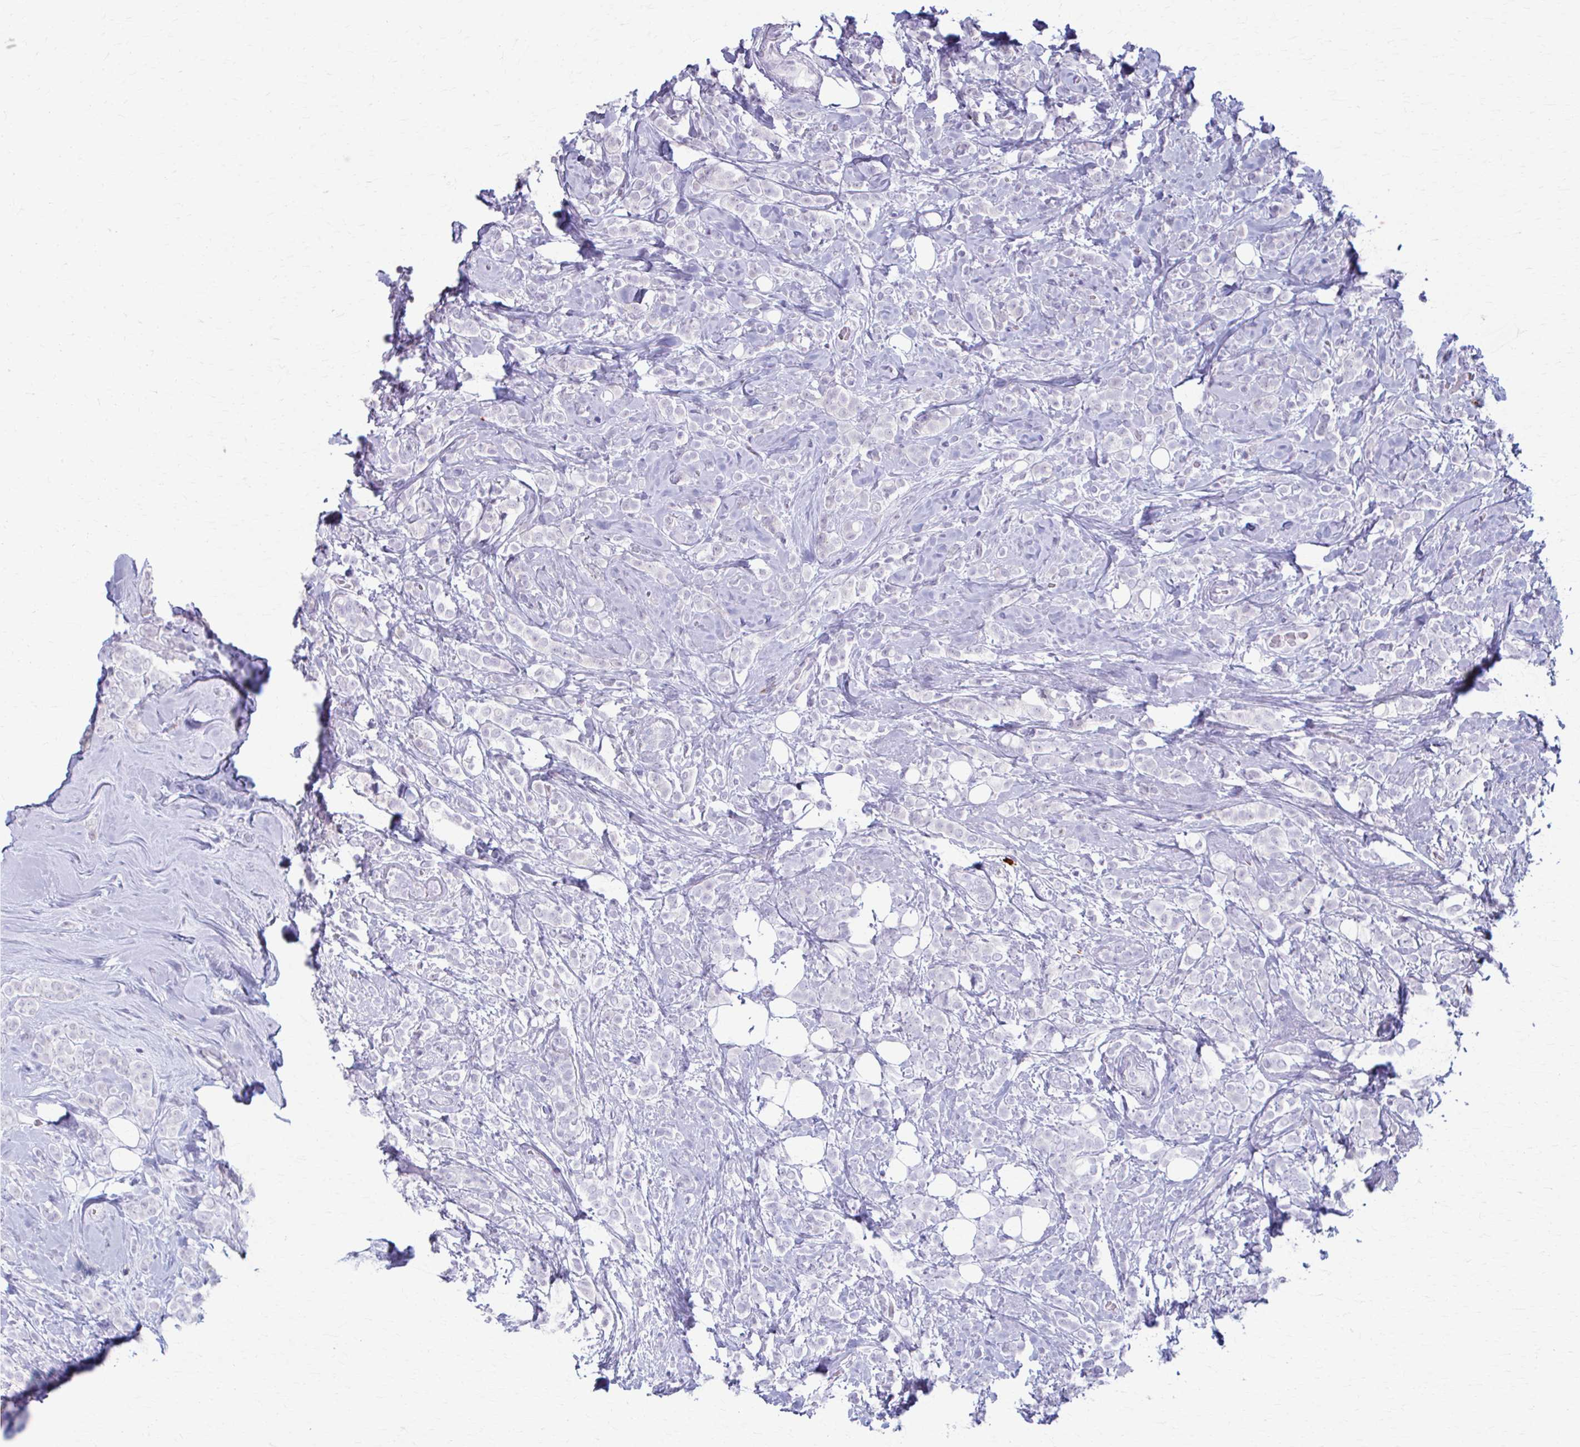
{"staining": {"intensity": "negative", "quantity": "none", "location": "none"}, "tissue": "breast cancer", "cell_type": "Tumor cells", "image_type": "cancer", "snomed": [{"axis": "morphology", "description": "Lobular carcinoma"}, {"axis": "topography", "description": "Breast"}], "caption": "High magnification brightfield microscopy of breast cancer stained with DAB (3,3'-diaminobenzidine) (brown) and counterstained with hematoxylin (blue): tumor cells show no significant positivity.", "gene": "LDLRAP1", "patient": {"sex": "female", "age": 49}}